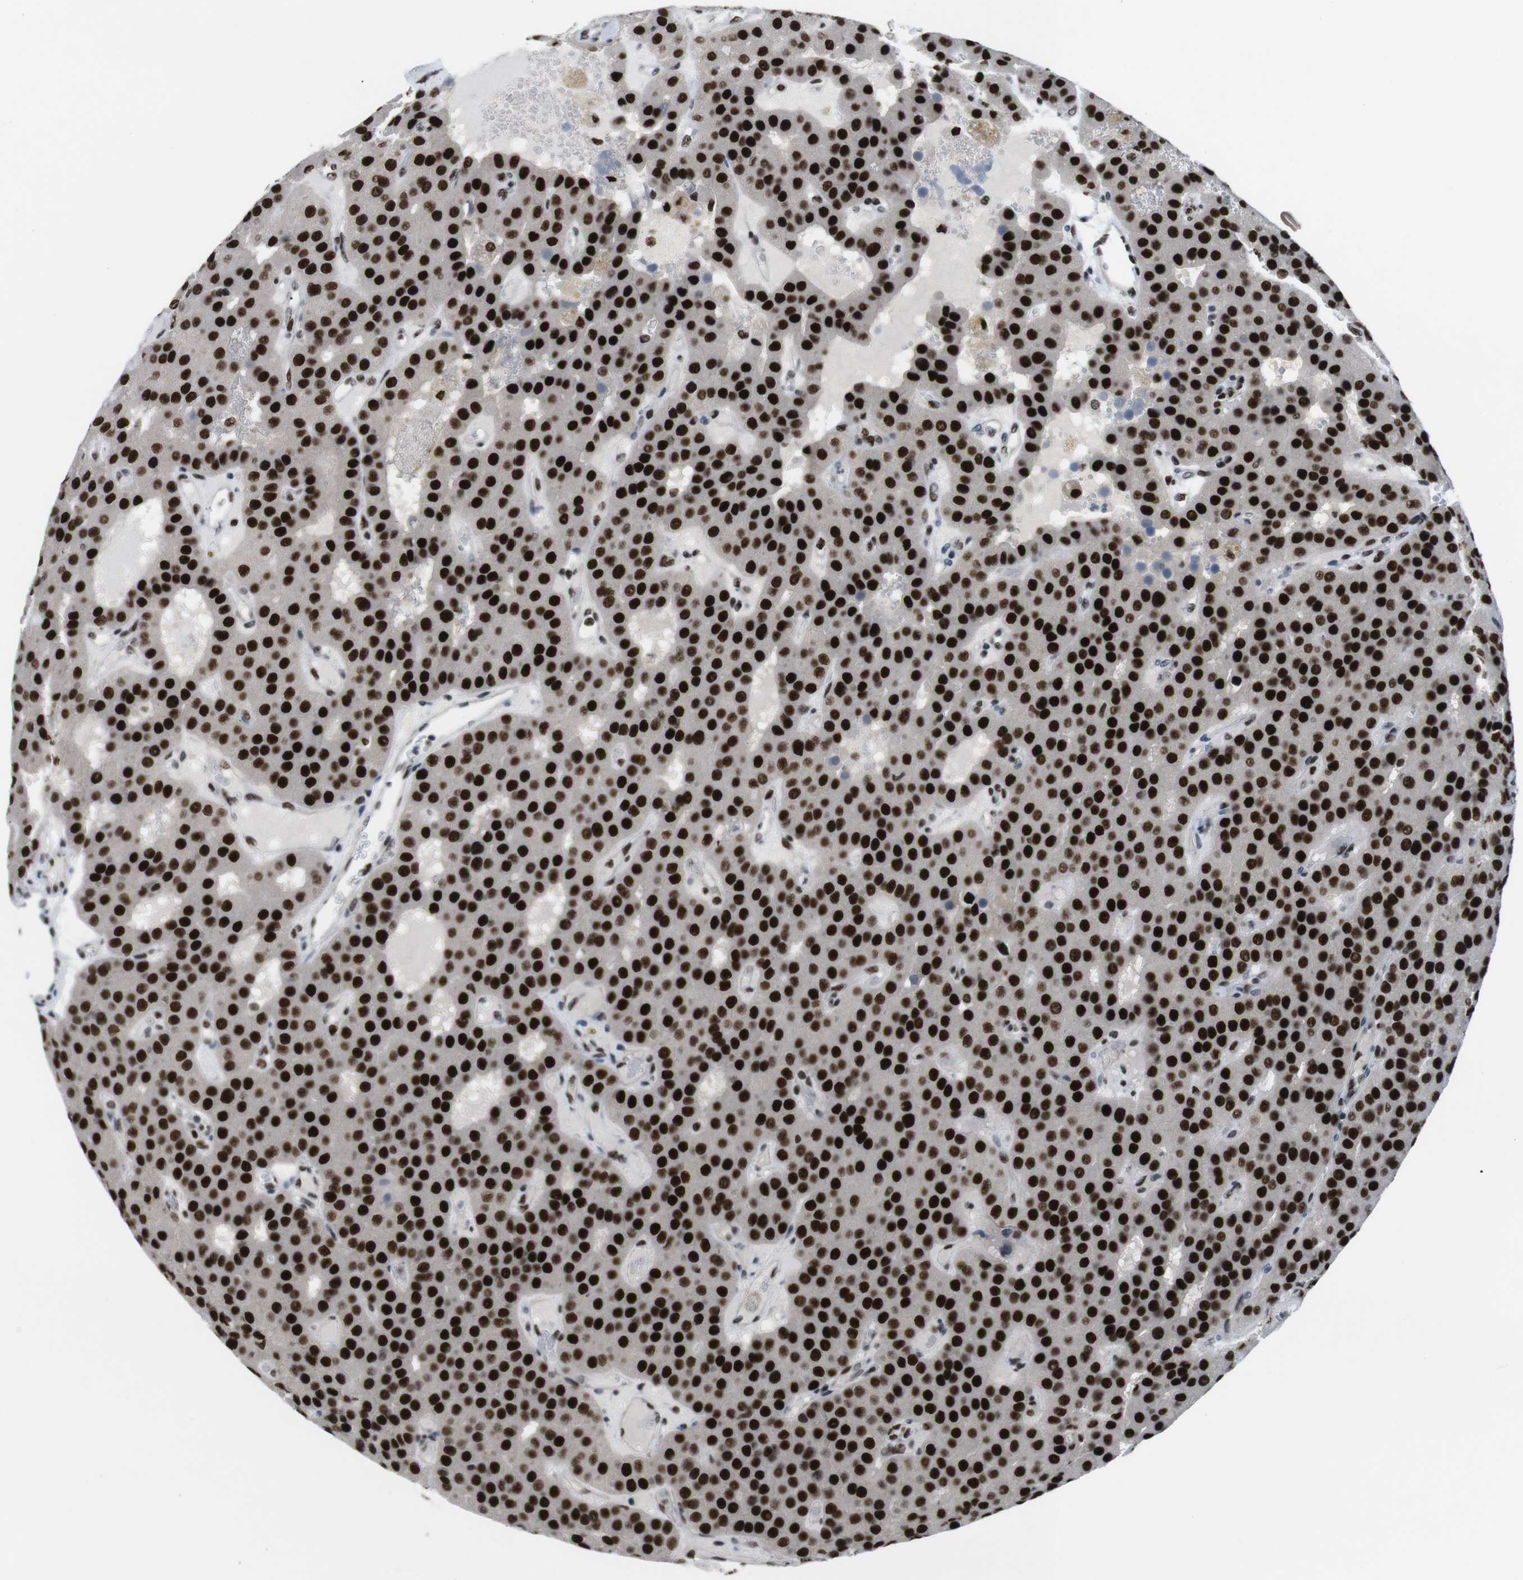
{"staining": {"intensity": "strong", "quantity": ">75%", "location": "nuclear"}, "tissue": "parathyroid gland", "cell_type": "Glandular cells", "image_type": "normal", "snomed": [{"axis": "morphology", "description": "Normal tissue, NOS"}, {"axis": "morphology", "description": "Adenoma, NOS"}, {"axis": "topography", "description": "Parathyroid gland"}], "caption": "This micrograph reveals immunohistochemistry (IHC) staining of benign parathyroid gland, with high strong nuclear expression in about >75% of glandular cells.", "gene": "PSME3", "patient": {"sex": "female", "age": 86}}